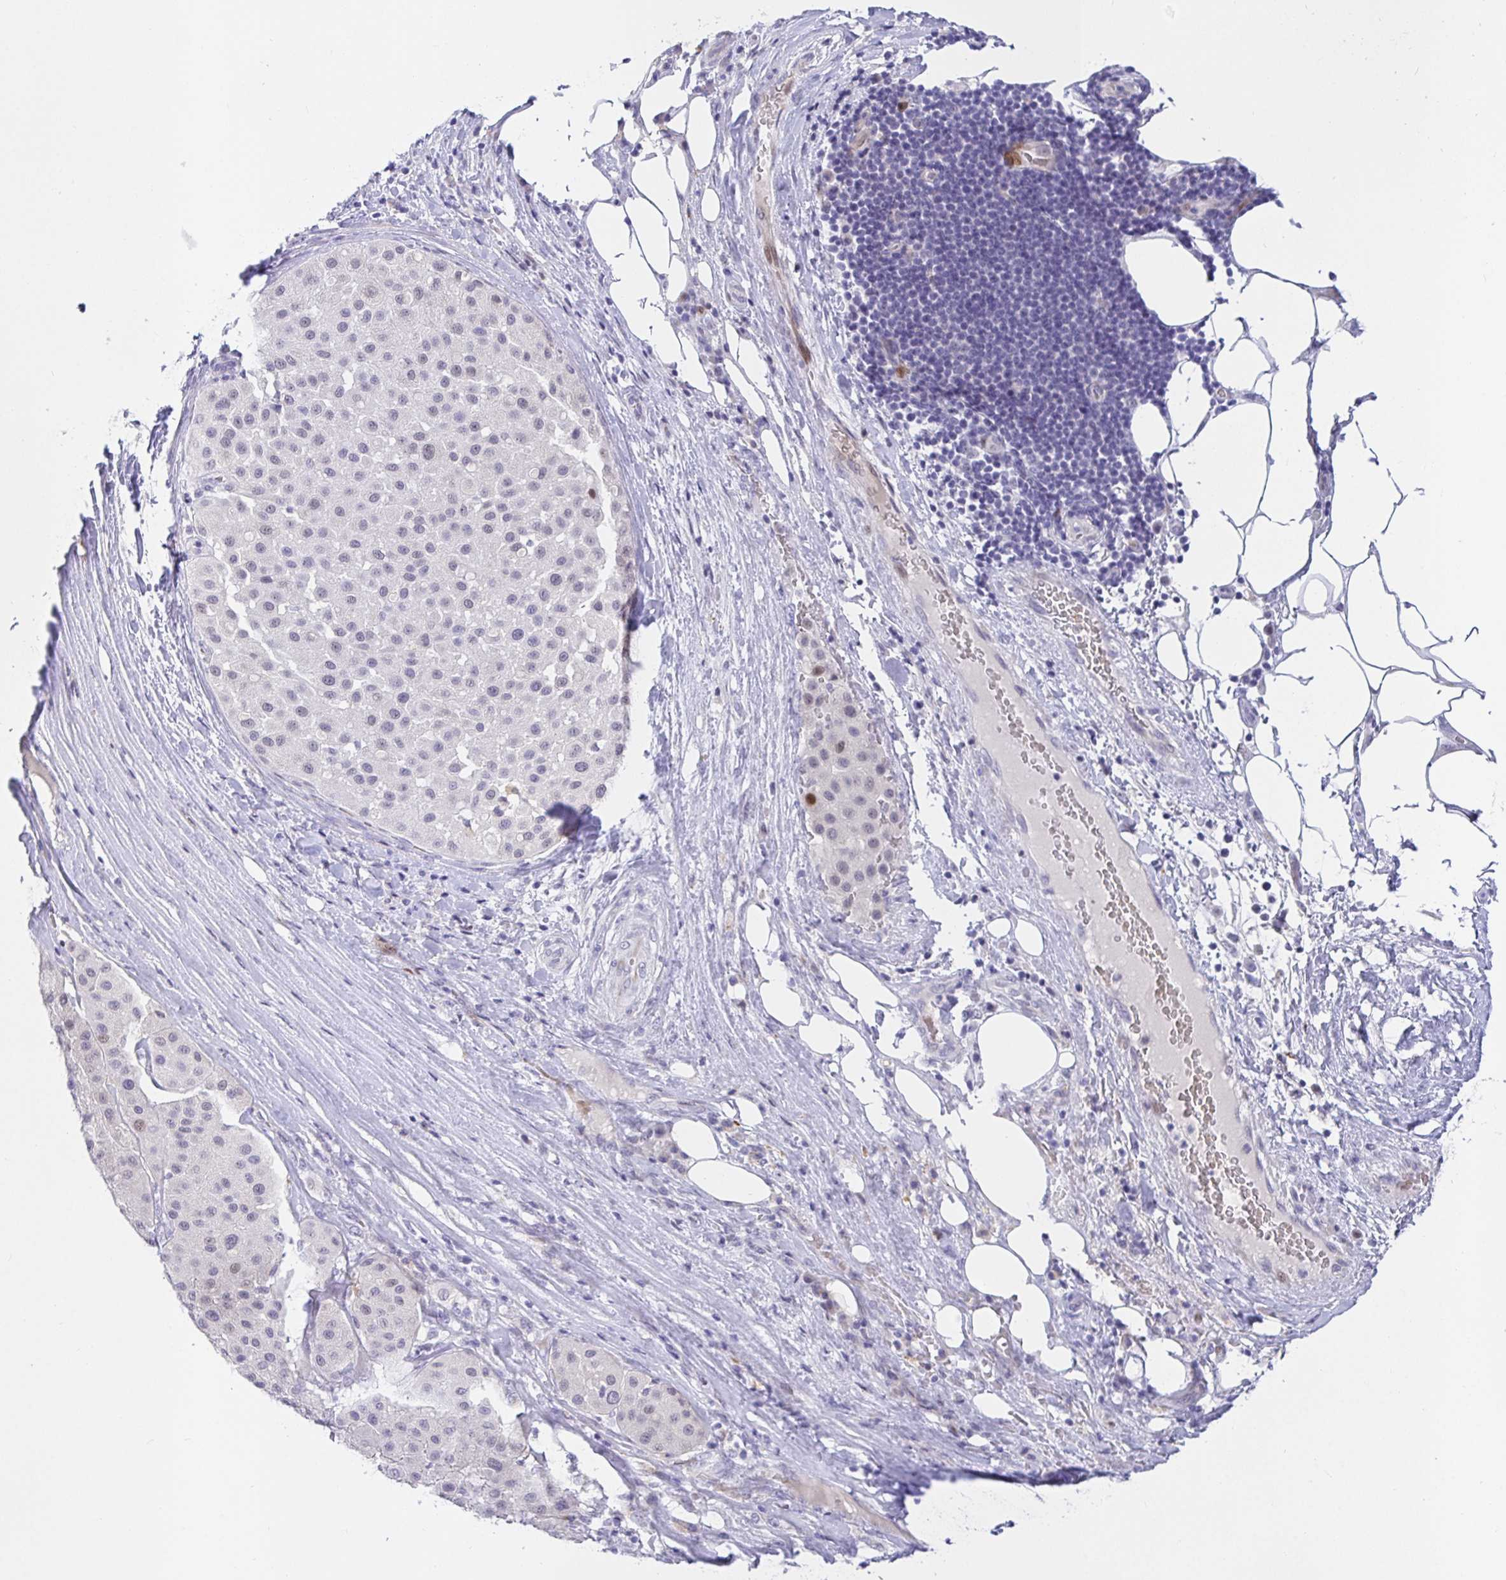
{"staining": {"intensity": "moderate", "quantity": "<25%", "location": "nuclear"}, "tissue": "melanoma", "cell_type": "Tumor cells", "image_type": "cancer", "snomed": [{"axis": "morphology", "description": "Malignant melanoma, Metastatic site"}, {"axis": "topography", "description": "Smooth muscle"}], "caption": "IHC staining of melanoma, which reveals low levels of moderate nuclear positivity in approximately <25% of tumor cells indicating moderate nuclear protein staining. The staining was performed using DAB (brown) for protein detection and nuclei were counterstained in hematoxylin (blue).", "gene": "KBTBD13", "patient": {"sex": "male", "age": 41}}